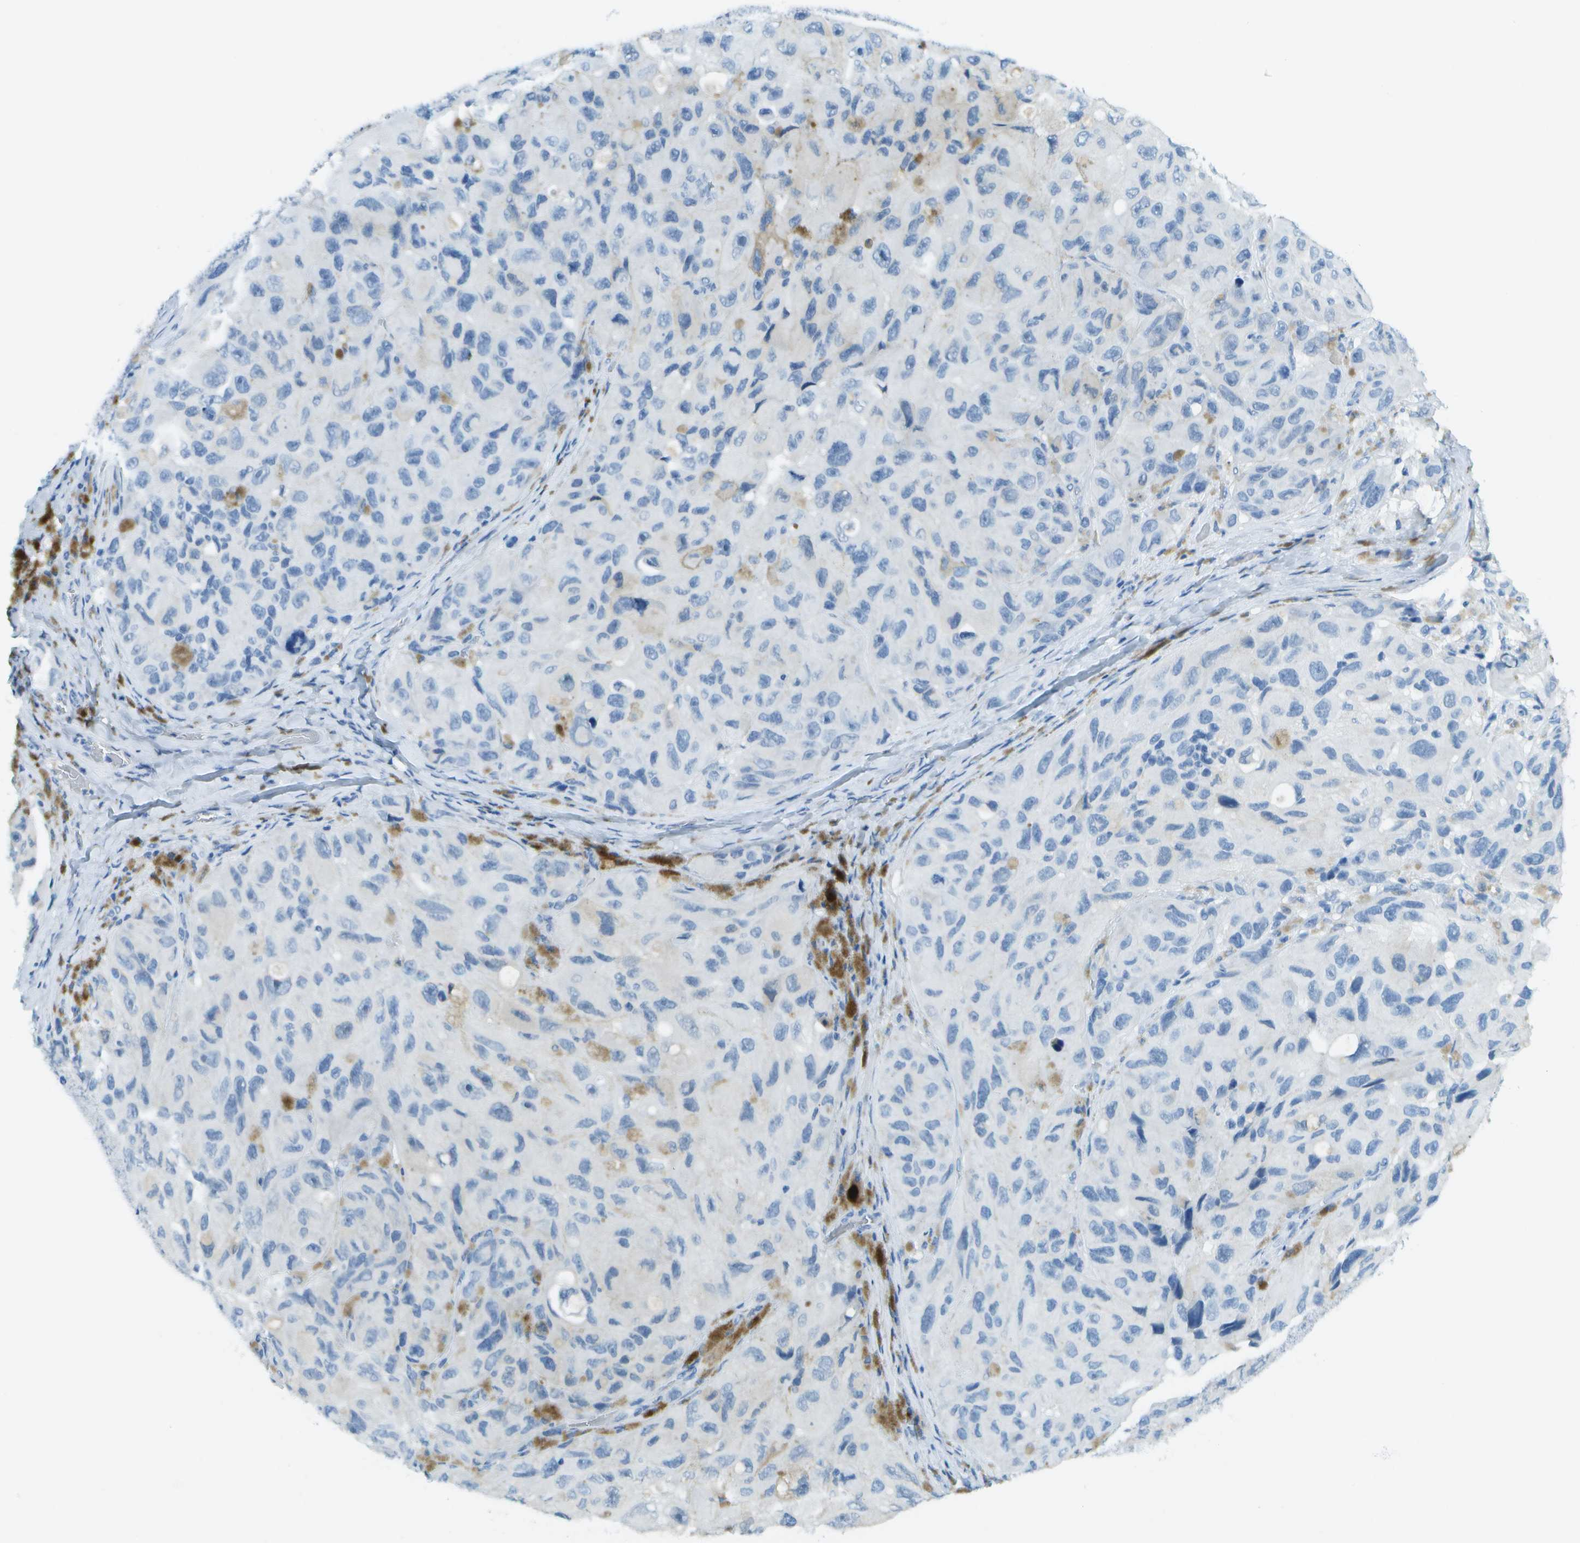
{"staining": {"intensity": "negative", "quantity": "none", "location": "none"}, "tissue": "melanoma", "cell_type": "Tumor cells", "image_type": "cancer", "snomed": [{"axis": "morphology", "description": "Malignant melanoma, NOS"}, {"axis": "topography", "description": "Skin"}], "caption": "Tumor cells show no significant expression in melanoma. (DAB (3,3'-diaminobenzidine) immunohistochemistry (IHC), high magnification).", "gene": "C1S", "patient": {"sex": "female", "age": 73}}